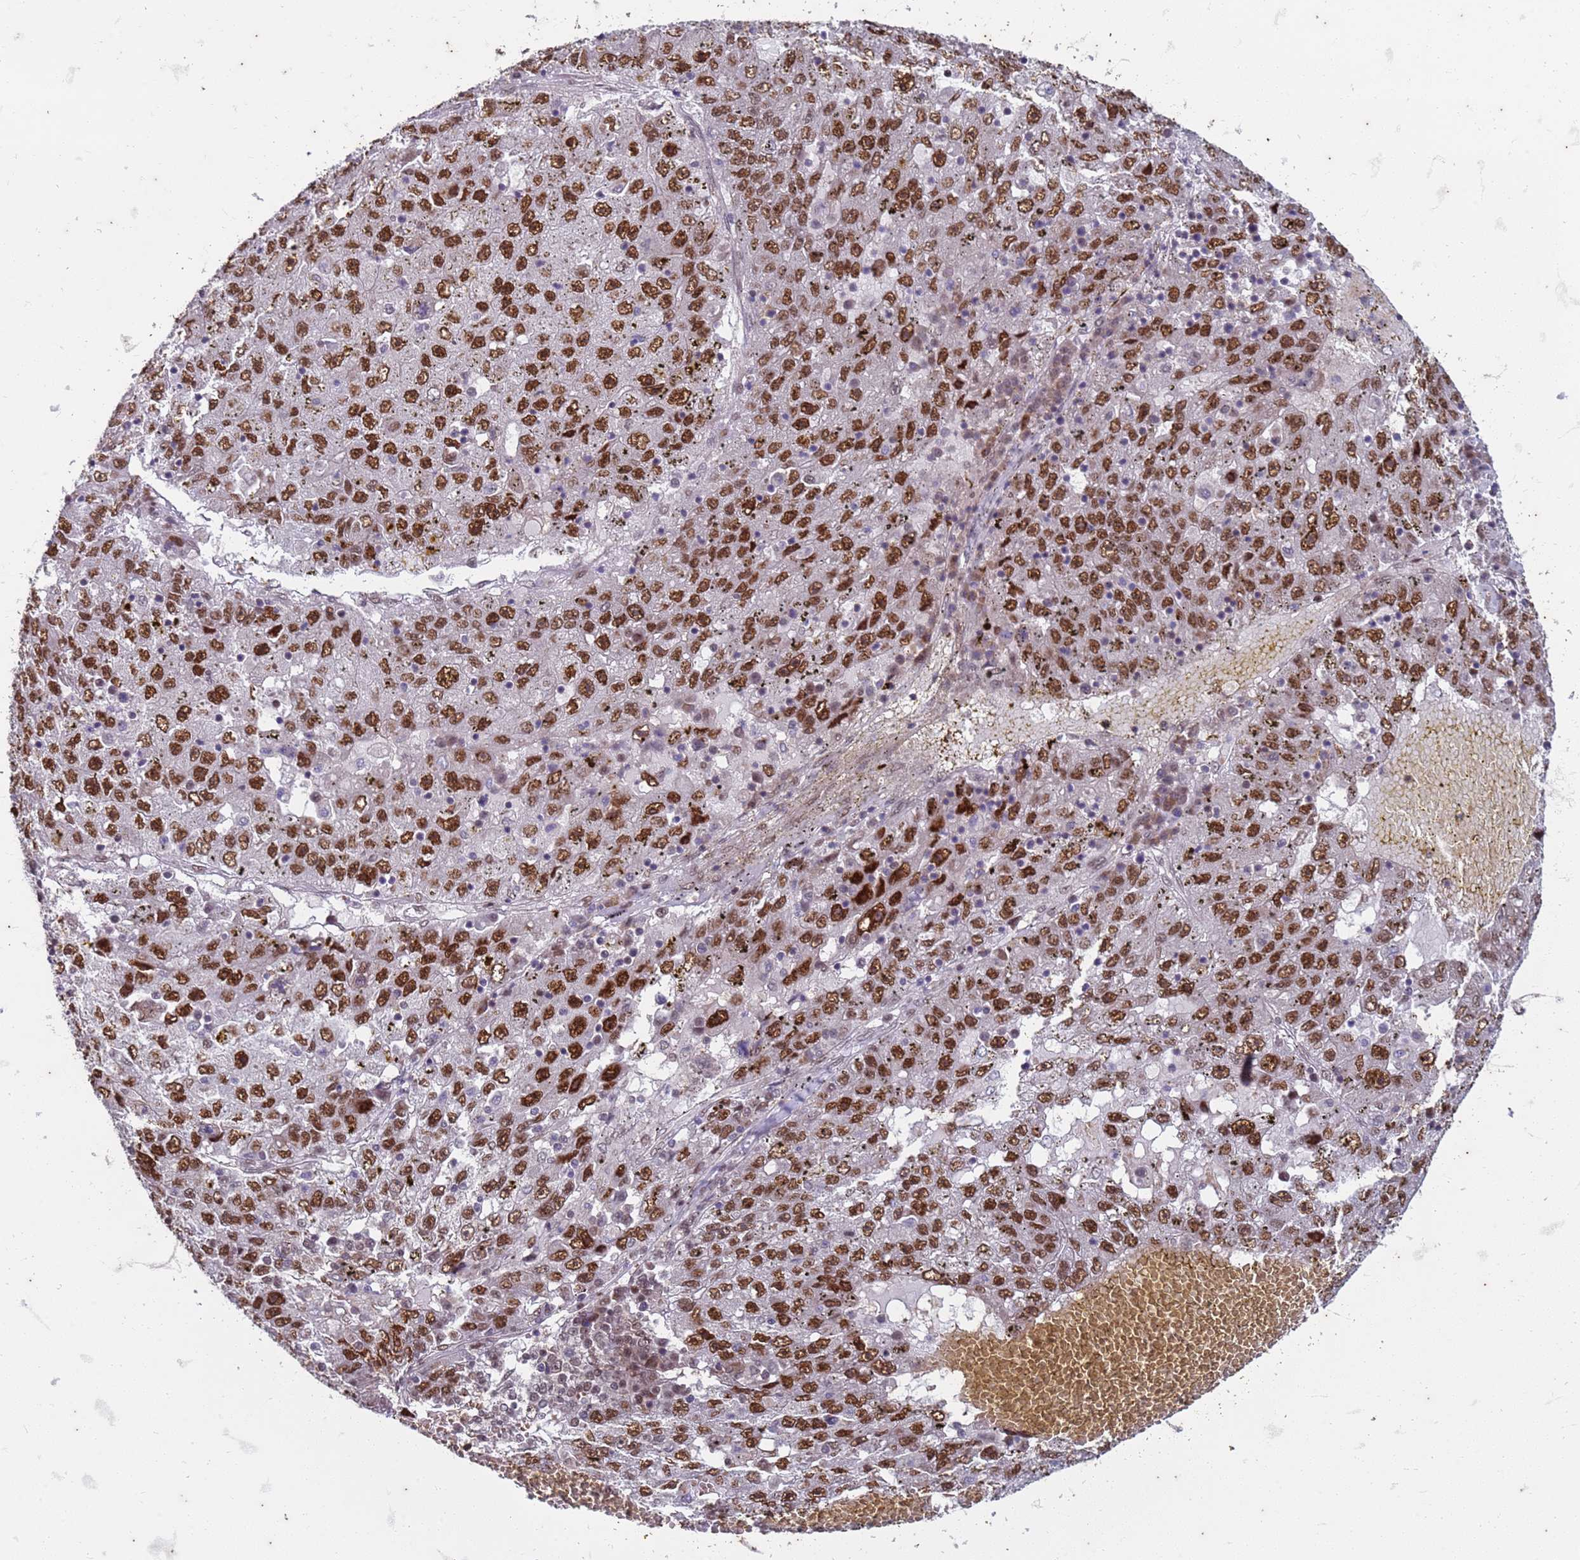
{"staining": {"intensity": "strong", "quantity": ">75%", "location": "nuclear"}, "tissue": "liver cancer", "cell_type": "Tumor cells", "image_type": "cancer", "snomed": [{"axis": "morphology", "description": "Carcinoma, Hepatocellular, NOS"}, {"axis": "topography", "description": "Liver"}], "caption": "IHC (DAB) staining of human hepatocellular carcinoma (liver) demonstrates strong nuclear protein staining in about >75% of tumor cells. (brown staining indicates protein expression, while blue staining denotes nuclei).", "gene": "TRMT6", "patient": {"sex": "male", "age": 49}}